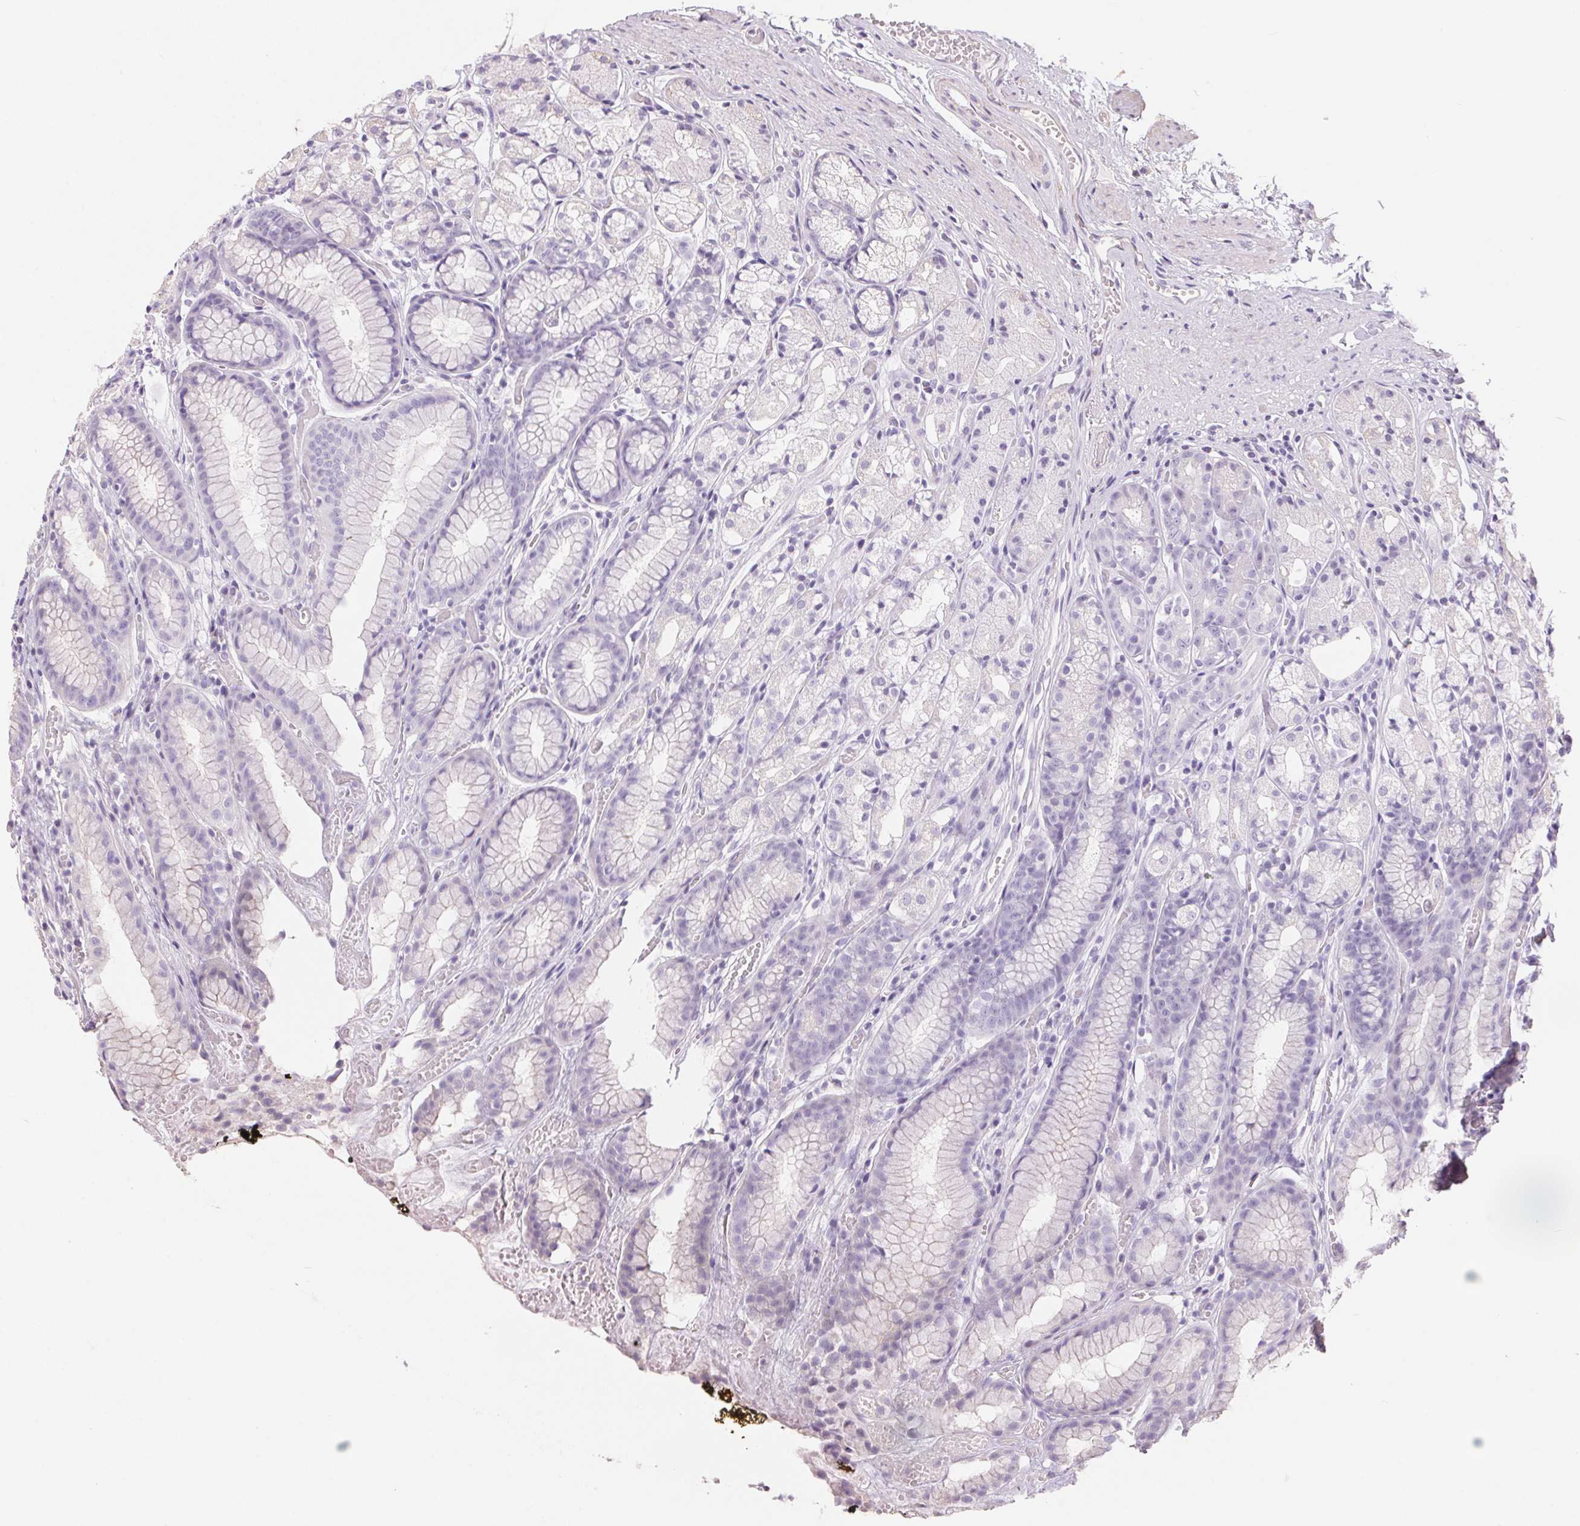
{"staining": {"intensity": "negative", "quantity": "none", "location": "none"}, "tissue": "stomach", "cell_type": "Glandular cells", "image_type": "normal", "snomed": [{"axis": "morphology", "description": "Normal tissue, NOS"}, {"axis": "topography", "description": "Stomach"}], "caption": "Immunohistochemistry photomicrograph of normal stomach stained for a protein (brown), which reveals no staining in glandular cells.", "gene": "UNC13B", "patient": {"sex": "male", "age": 70}}